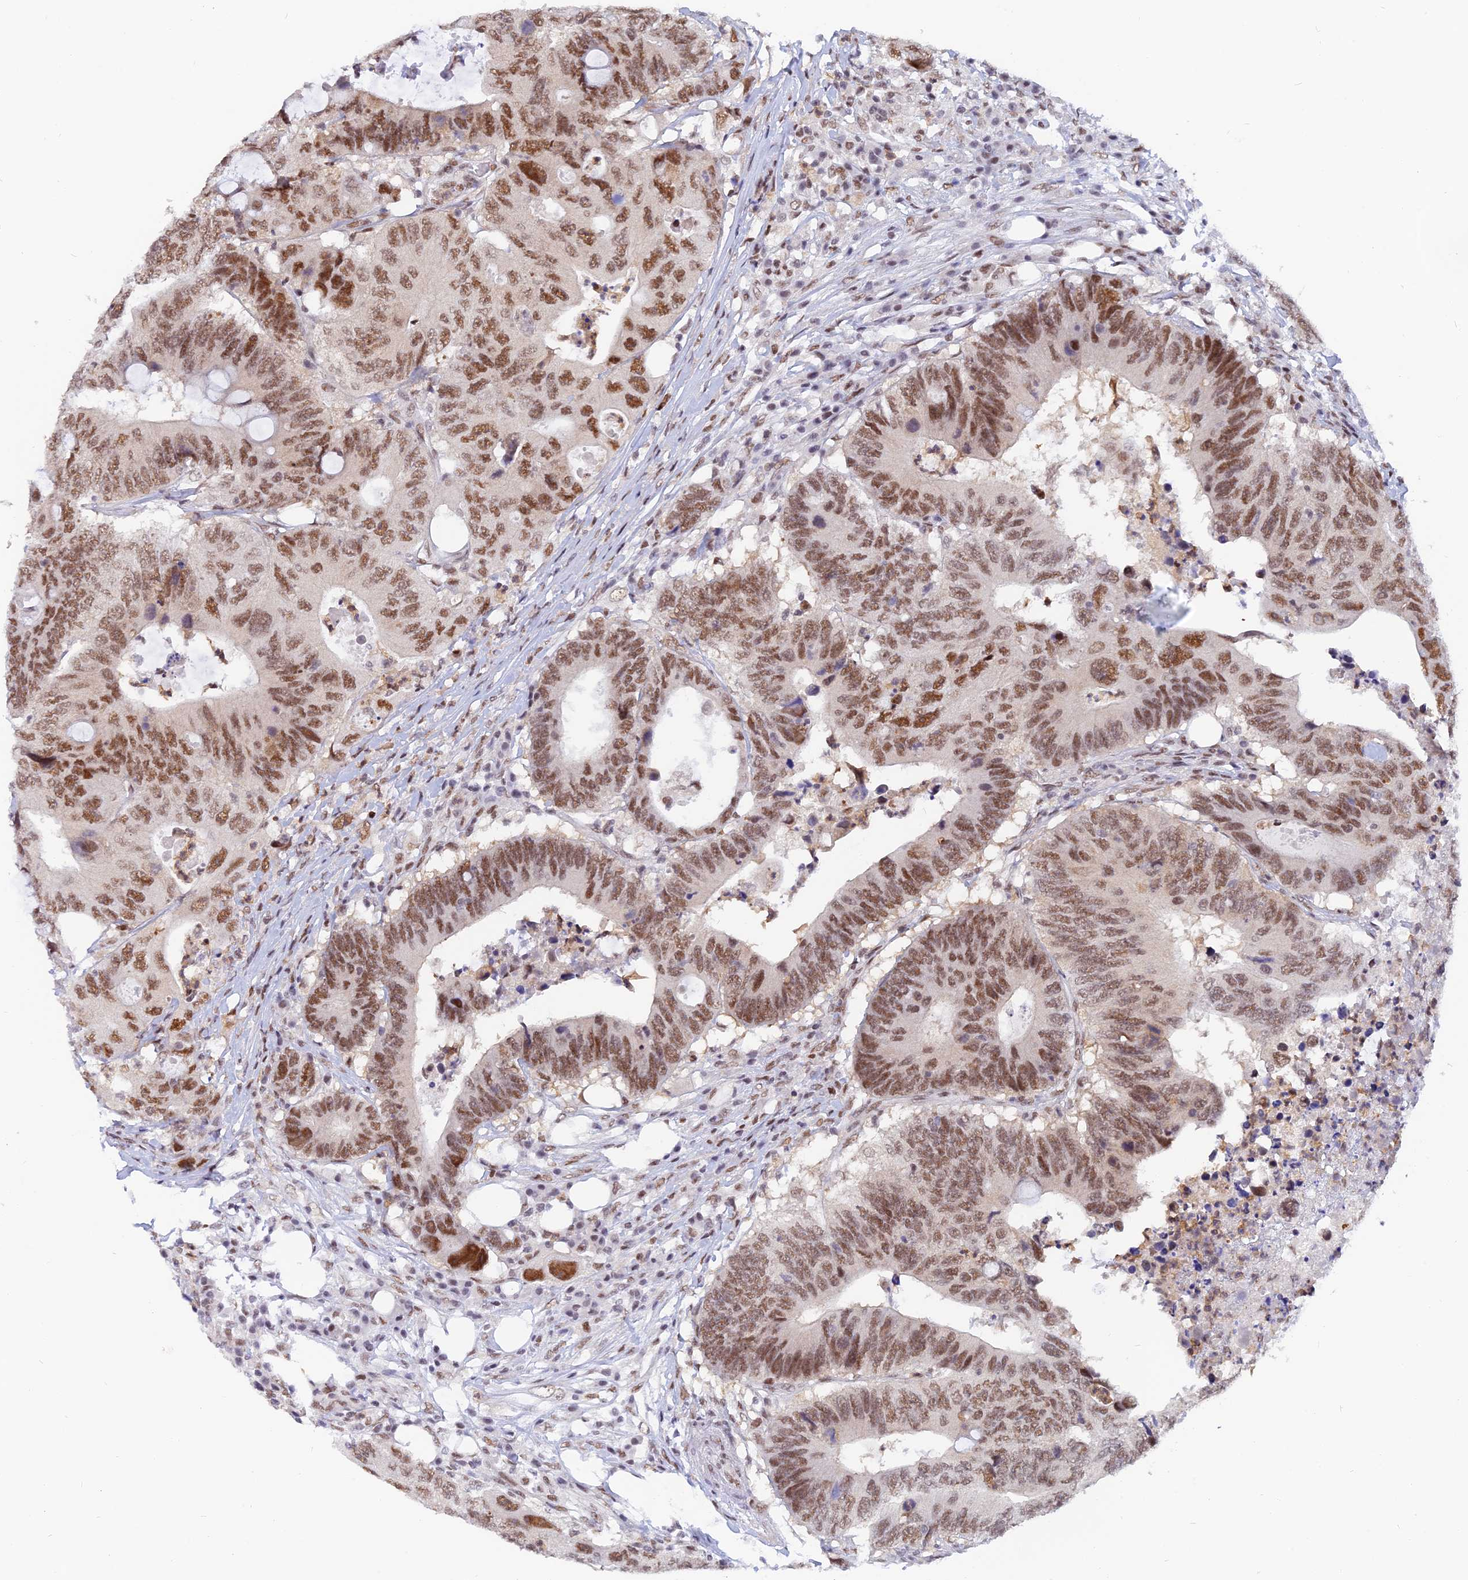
{"staining": {"intensity": "moderate", "quantity": ">75%", "location": "nuclear"}, "tissue": "colorectal cancer", "cell_type": "Tumor cells", "image_type": "cancer", "snomed": [{"axis": "morphology", "description": "Adenocarcinoma, NOS"}, {"axis": "topography", "description": "Colon"}], "caption": "Colorectal cancer (adenocarcinoma) stained with immunohistochemistry (IHC) demonstrates moderate nuclear positivity in about >75% of tumor cells.", "gene": "DPY30", "patient": {"sex": "male", "age": 71}}